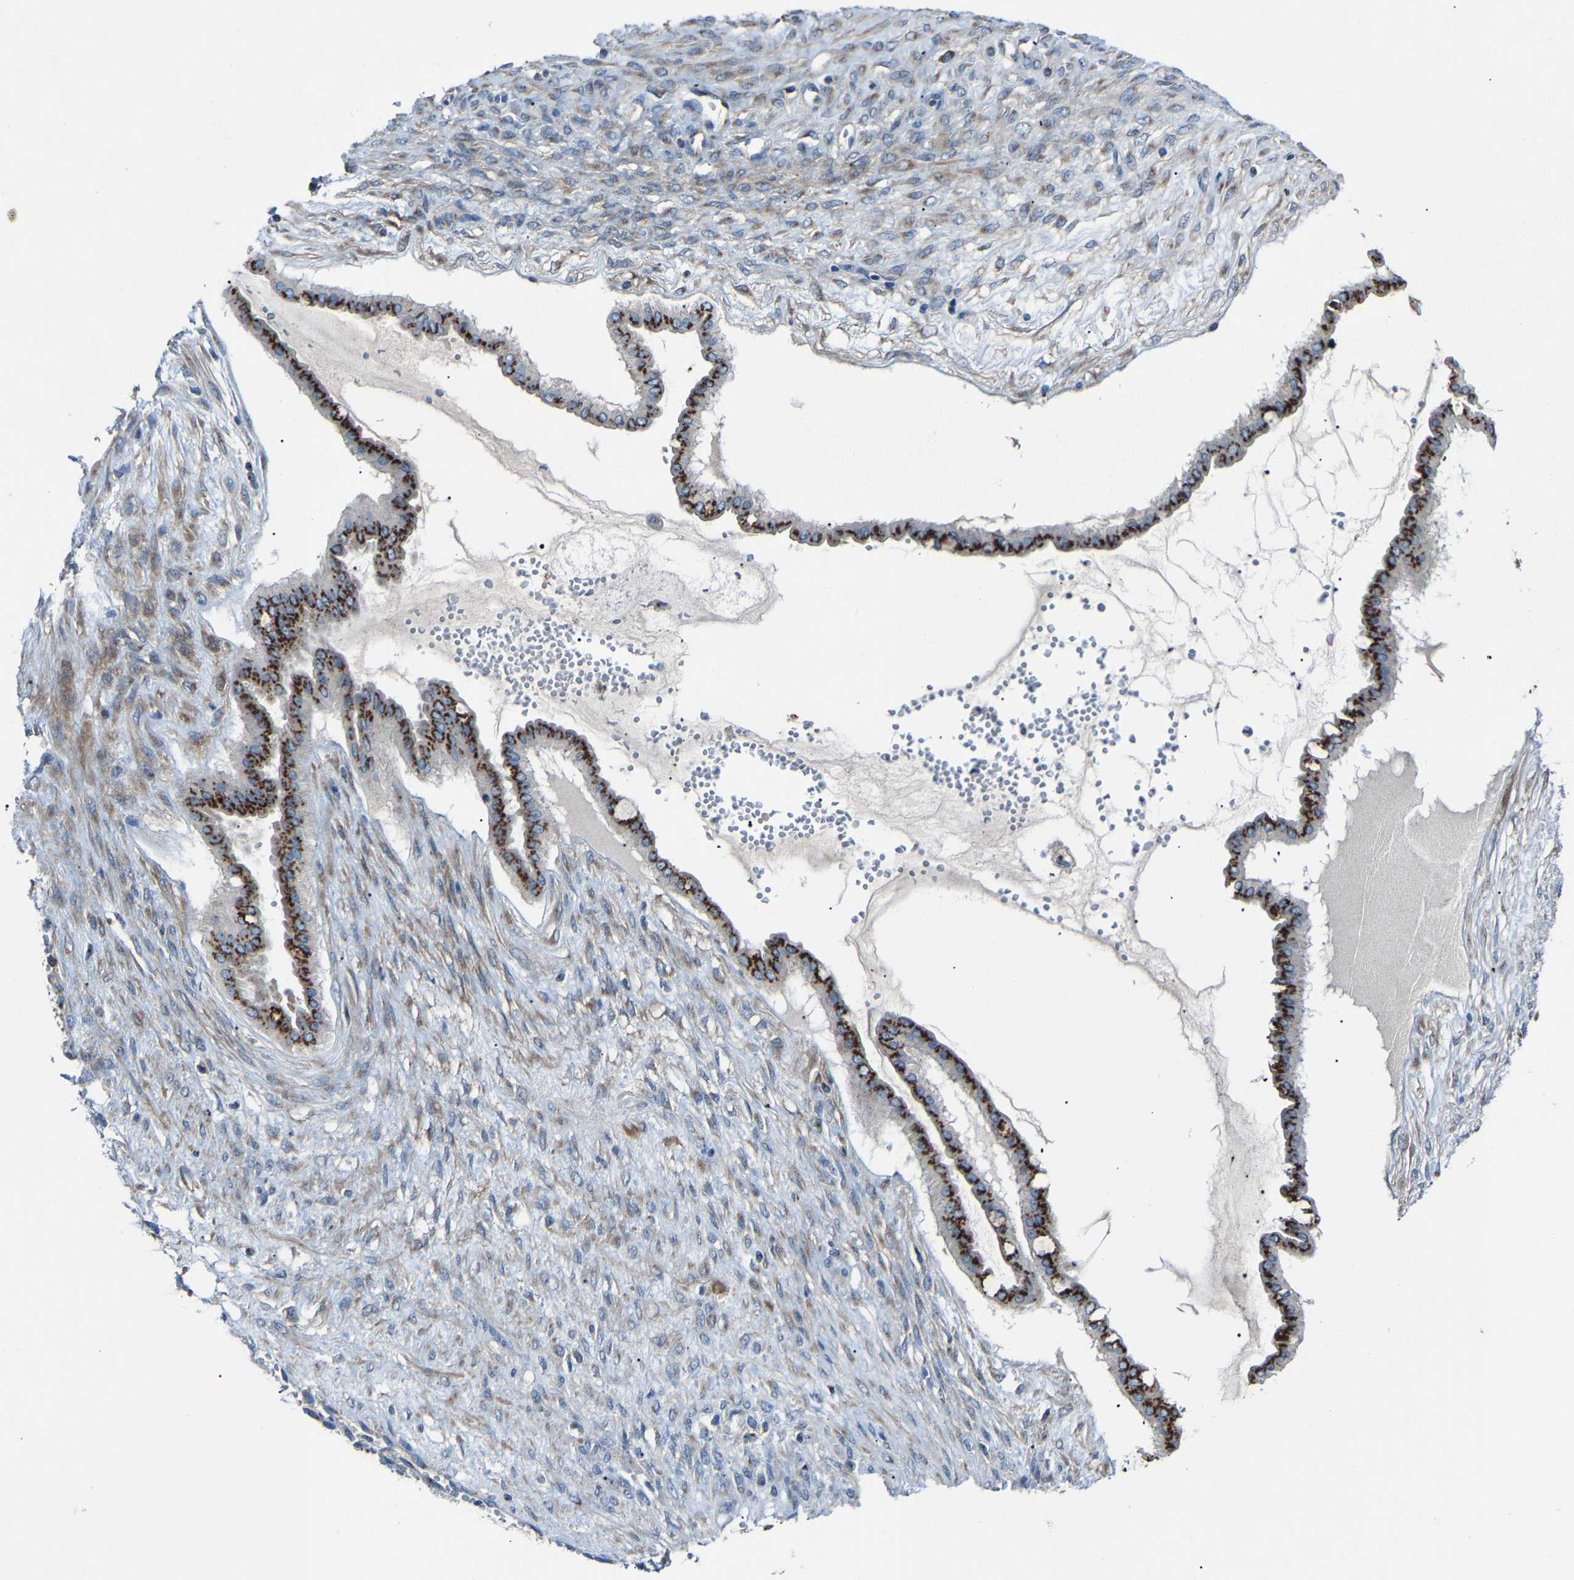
{"staining": {"intensity": "strong", "quantity": ">75%", "location": "cytoplasmic/membranous"}, "tissue": "ovarian cancer", "cell_type": "Tumor cells", "image_type": "cancer", "snomed": [{"axis": "morphology", "description": "Cystadenocarcinoma, mucinous, NOS"}, {"axis": "topography", "description": "Ovary"}], "caption": "Mucinous cystadenocarcinoma (ovarian) stained with a brown dye exhibits strong cytoplasmic/membranous positive staining in approximately >75% of tumor cells.", "gene": "CANT1", "patient": {"sex": "female", "age": 73}}